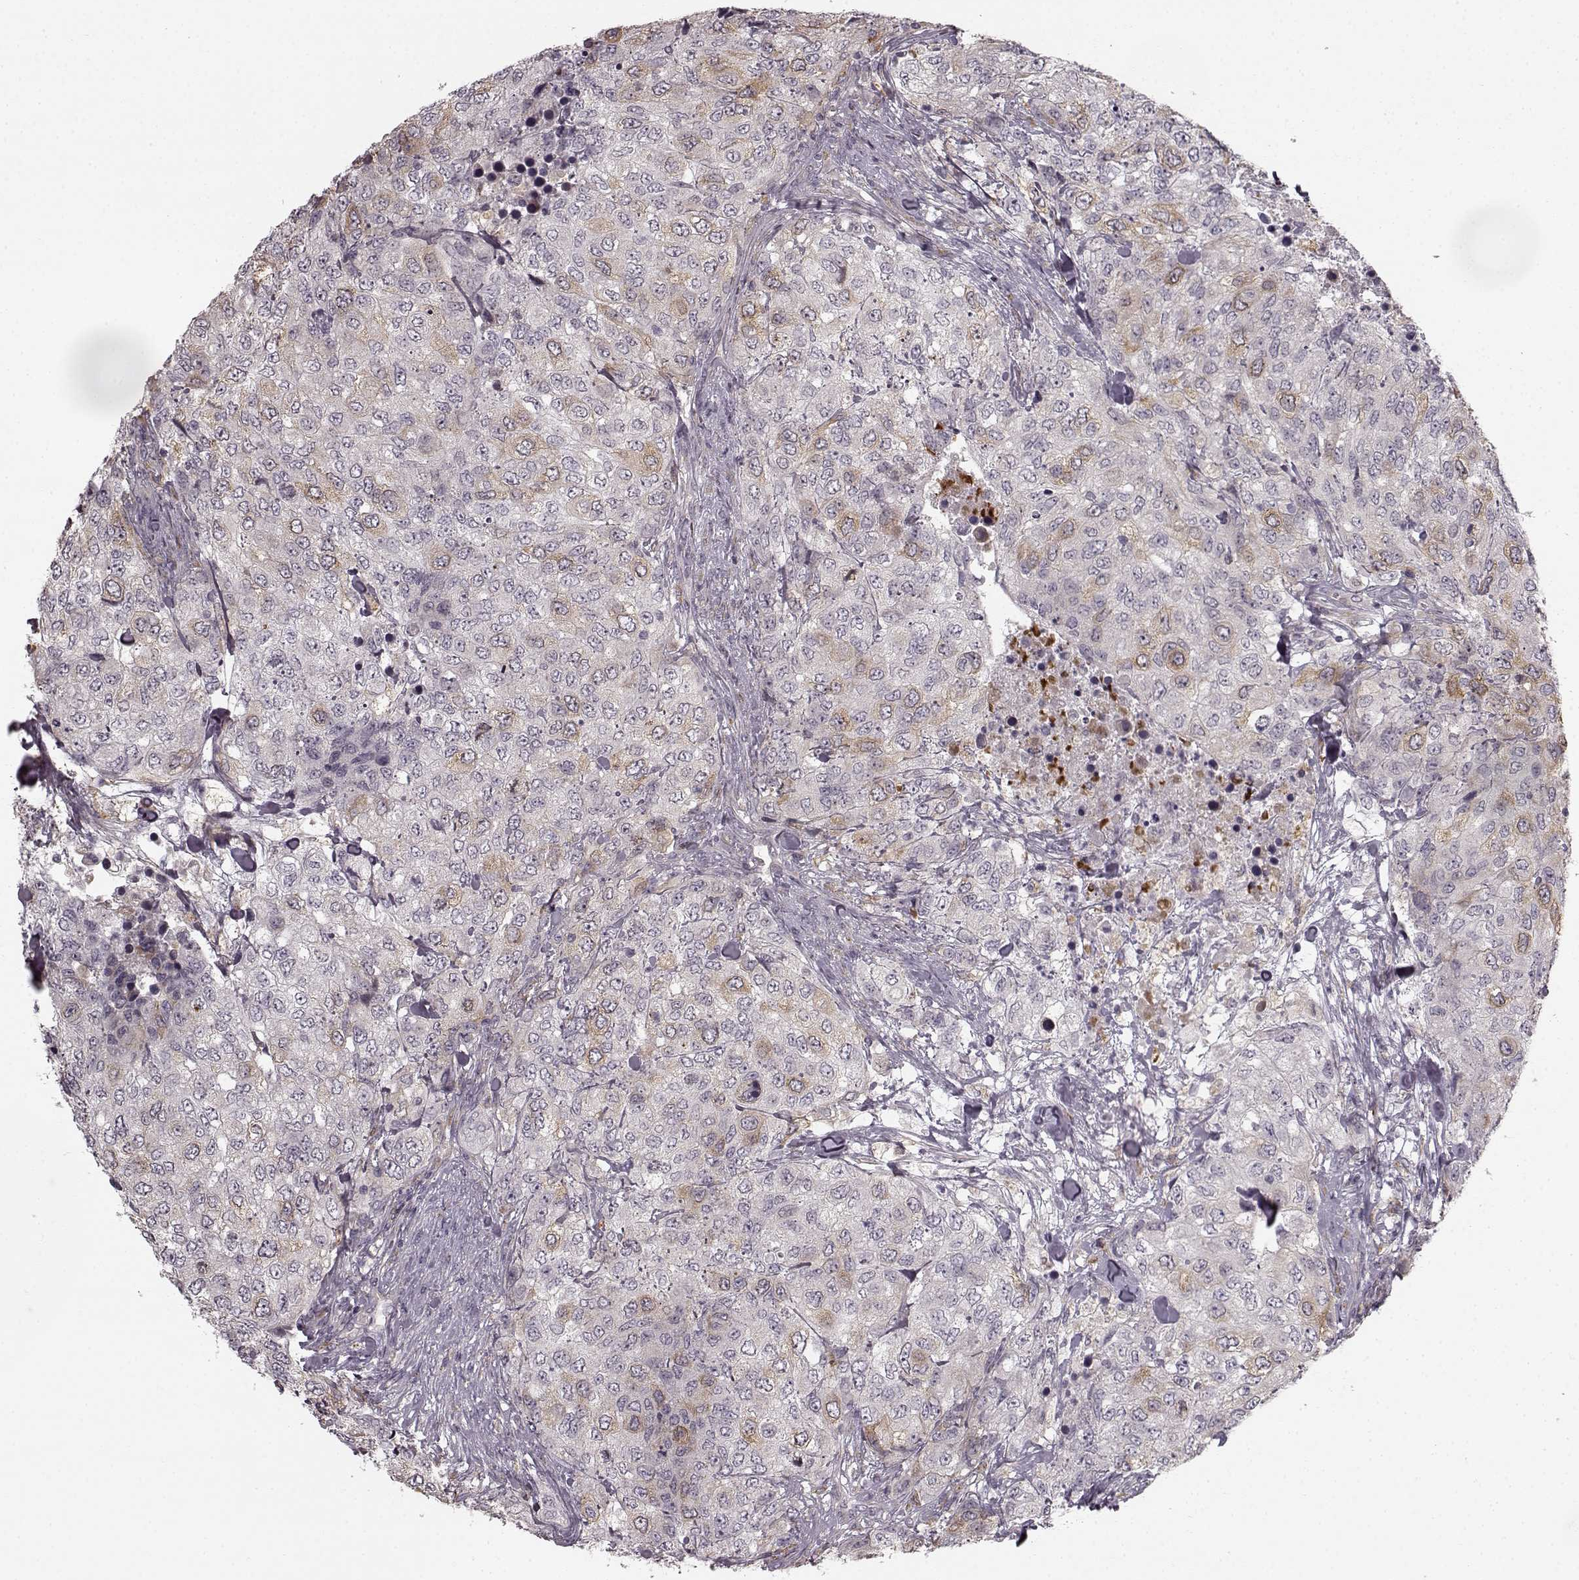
{"staining": {"intensity": "weak", "quantity": "<25%", "location": "cytoplasmic/membranous"}, "tissue": "urothelial cancer", "cell_type": "Tumor cells", "image_type": "cancer", "snomed": [{"axis": "morphology", "description": "Urothelial carcinoma, High grade"}, {"axis": "topography", "description": "Urinary bladder"}], "caption": "IHC photomicrograph of urothelial cancer stained for a protein (brown), which exhibits no positivity in tumor cells. The staining is performed using DAB (3,3'-diaminobenzidine) brown chromogen with nuclei counter-stained in using hematoxylin.", "gene": "HMMR", "patient": {"sex": "female", "age": 78}}